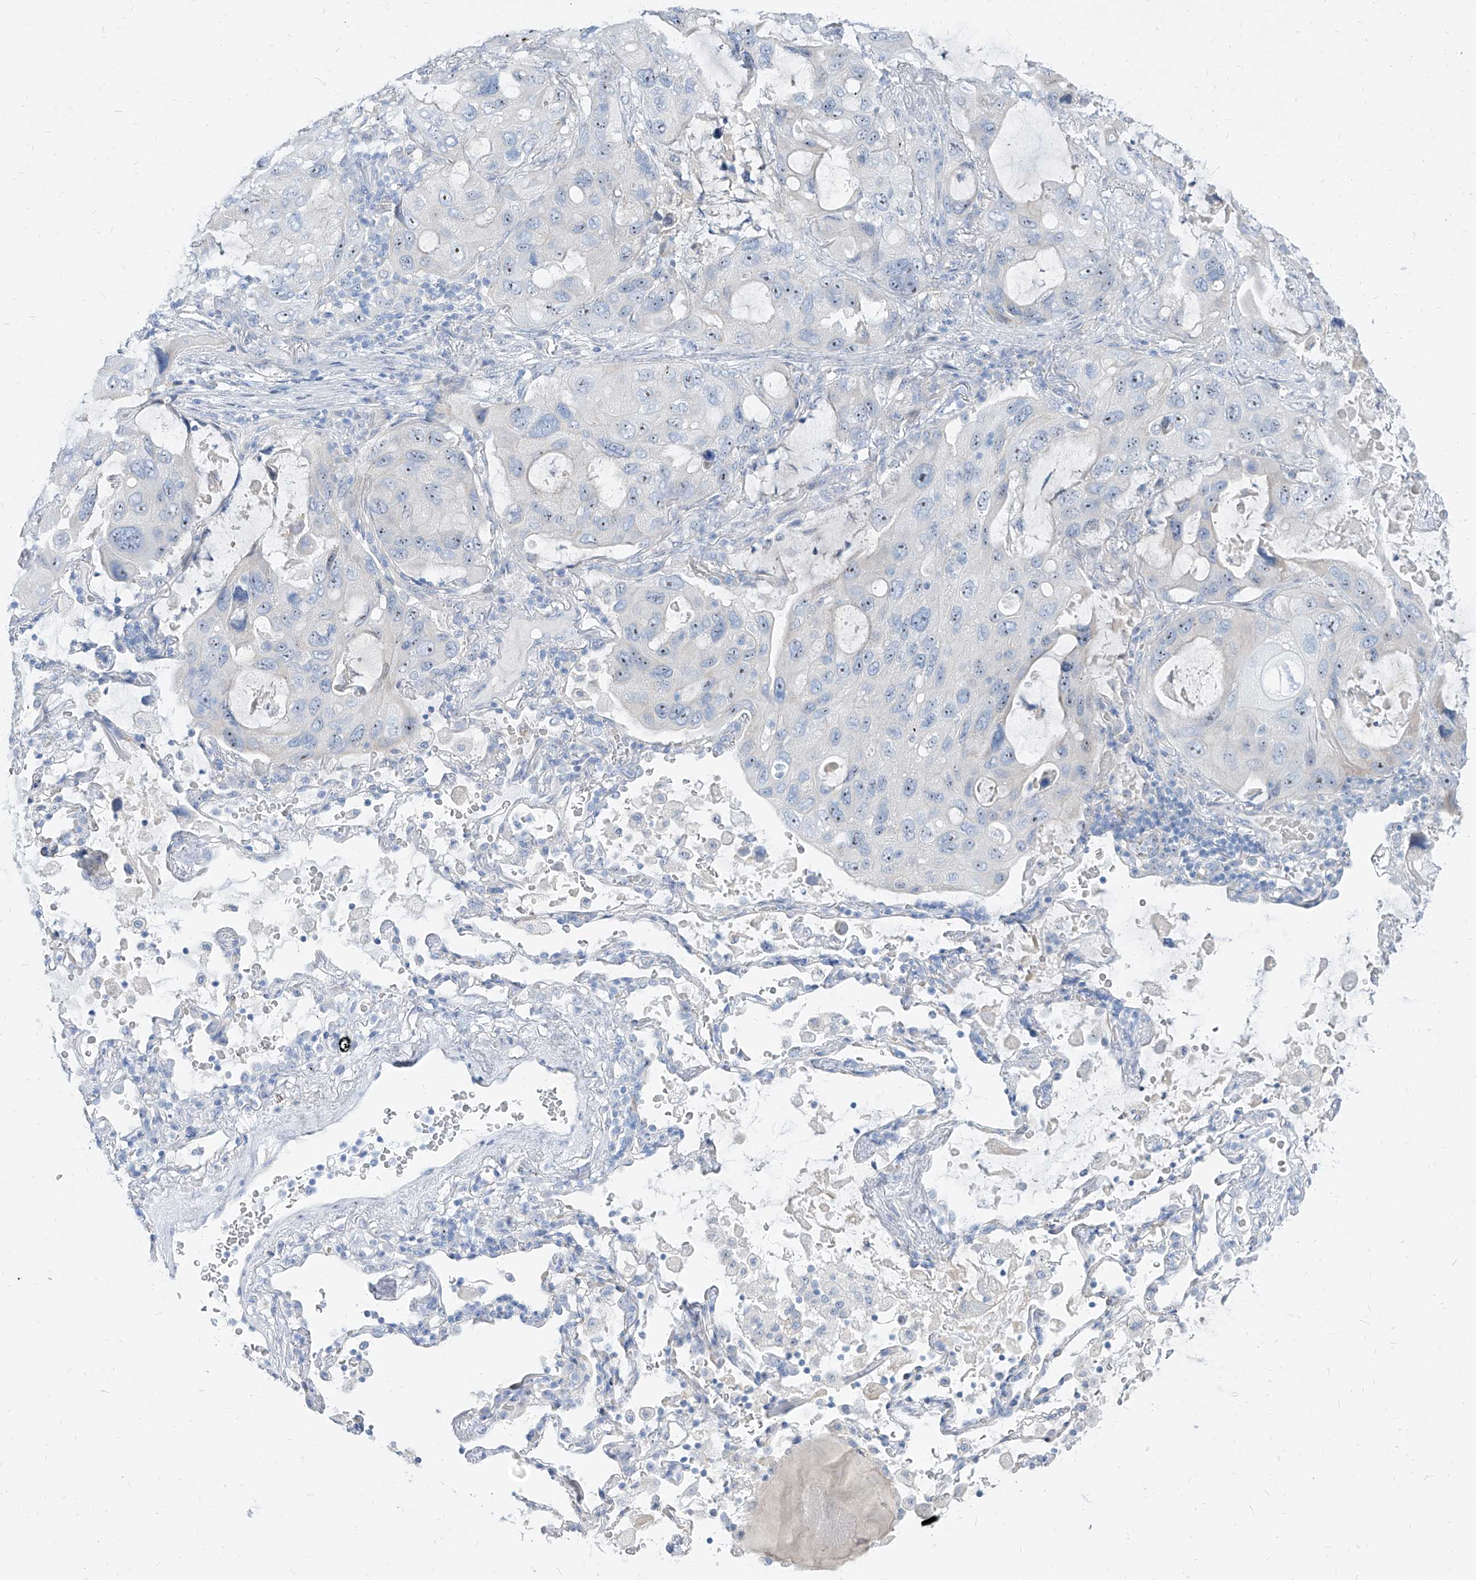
{"staining": {"intensity": "negative", "quantity": "none", "location": "none"}, "tissue": "lung cancer", "cell_type": "Tumor cells", "image_type": "cancer", "snomed": [{"axis": "morphology", "description": "Squamous cell carcinoma, NOS"}, {"axis": "topography", "description": "Lung"}], "caption": "IHC image of human lung squamous cell carcinoma stained for a protein (brown), which shows no positivity in tumor cells.", "gene": "TXLNB", "patient": {"sex": "female", "age": 73}}